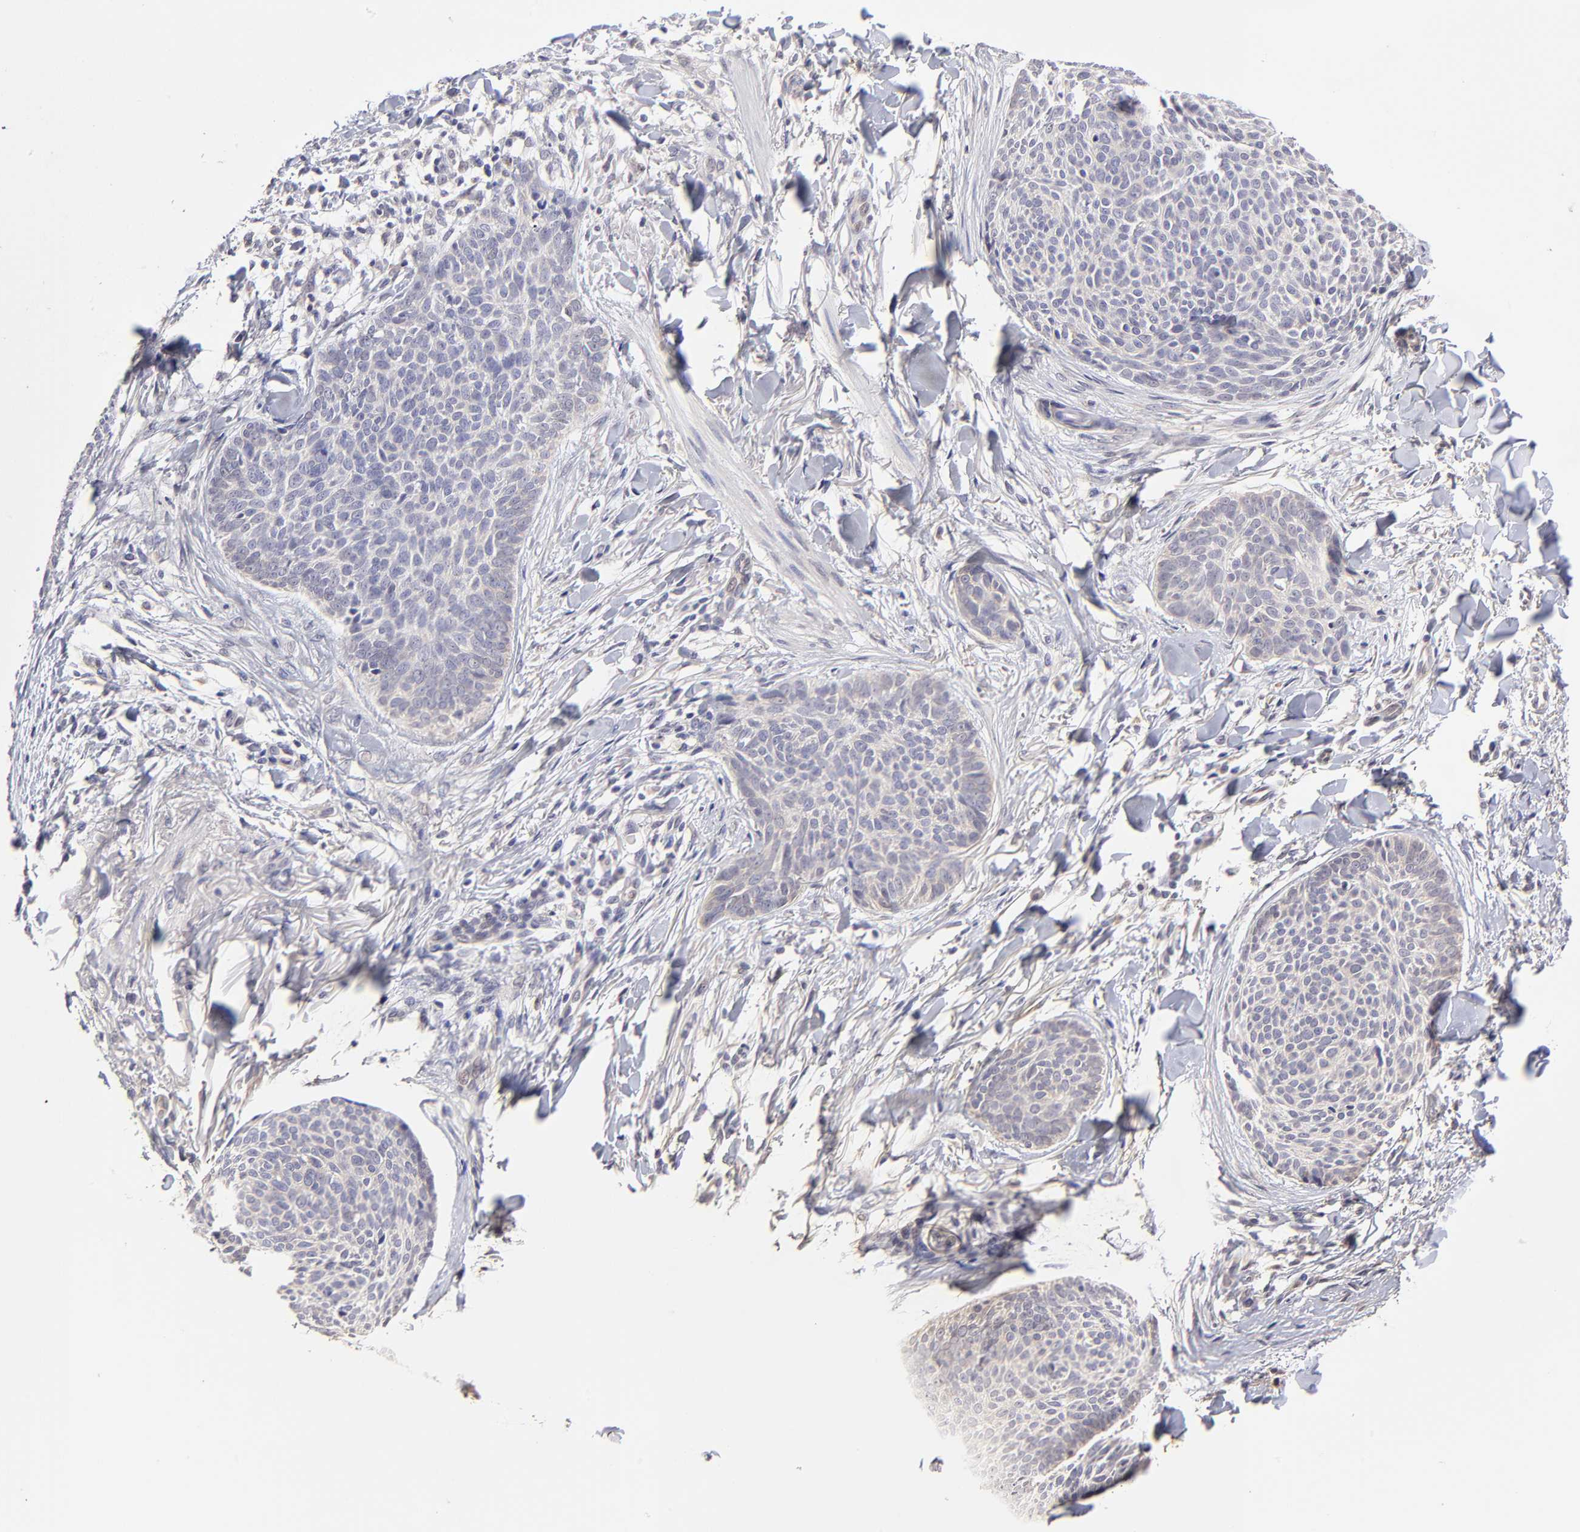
{"staining": {"intensity": "negative", "quantity": "none", "location": "none"}, "tissue": "skin cancer", "cell_type": "Tumor cells", "image_type": "cancer", "snomed": [{"axis": "morphology", "description": "Normal tissue, NOS"}, {"axis": "morphology", "description": "Basal cell carcinoma"}, {"axis": "topography", "description": "Skin"}], "caption": "IHC of skin basal cell carcinoma displays no expression in tumor cells.", "gene": "BTG2", "patient": {"sex": "female", "age": 57}}